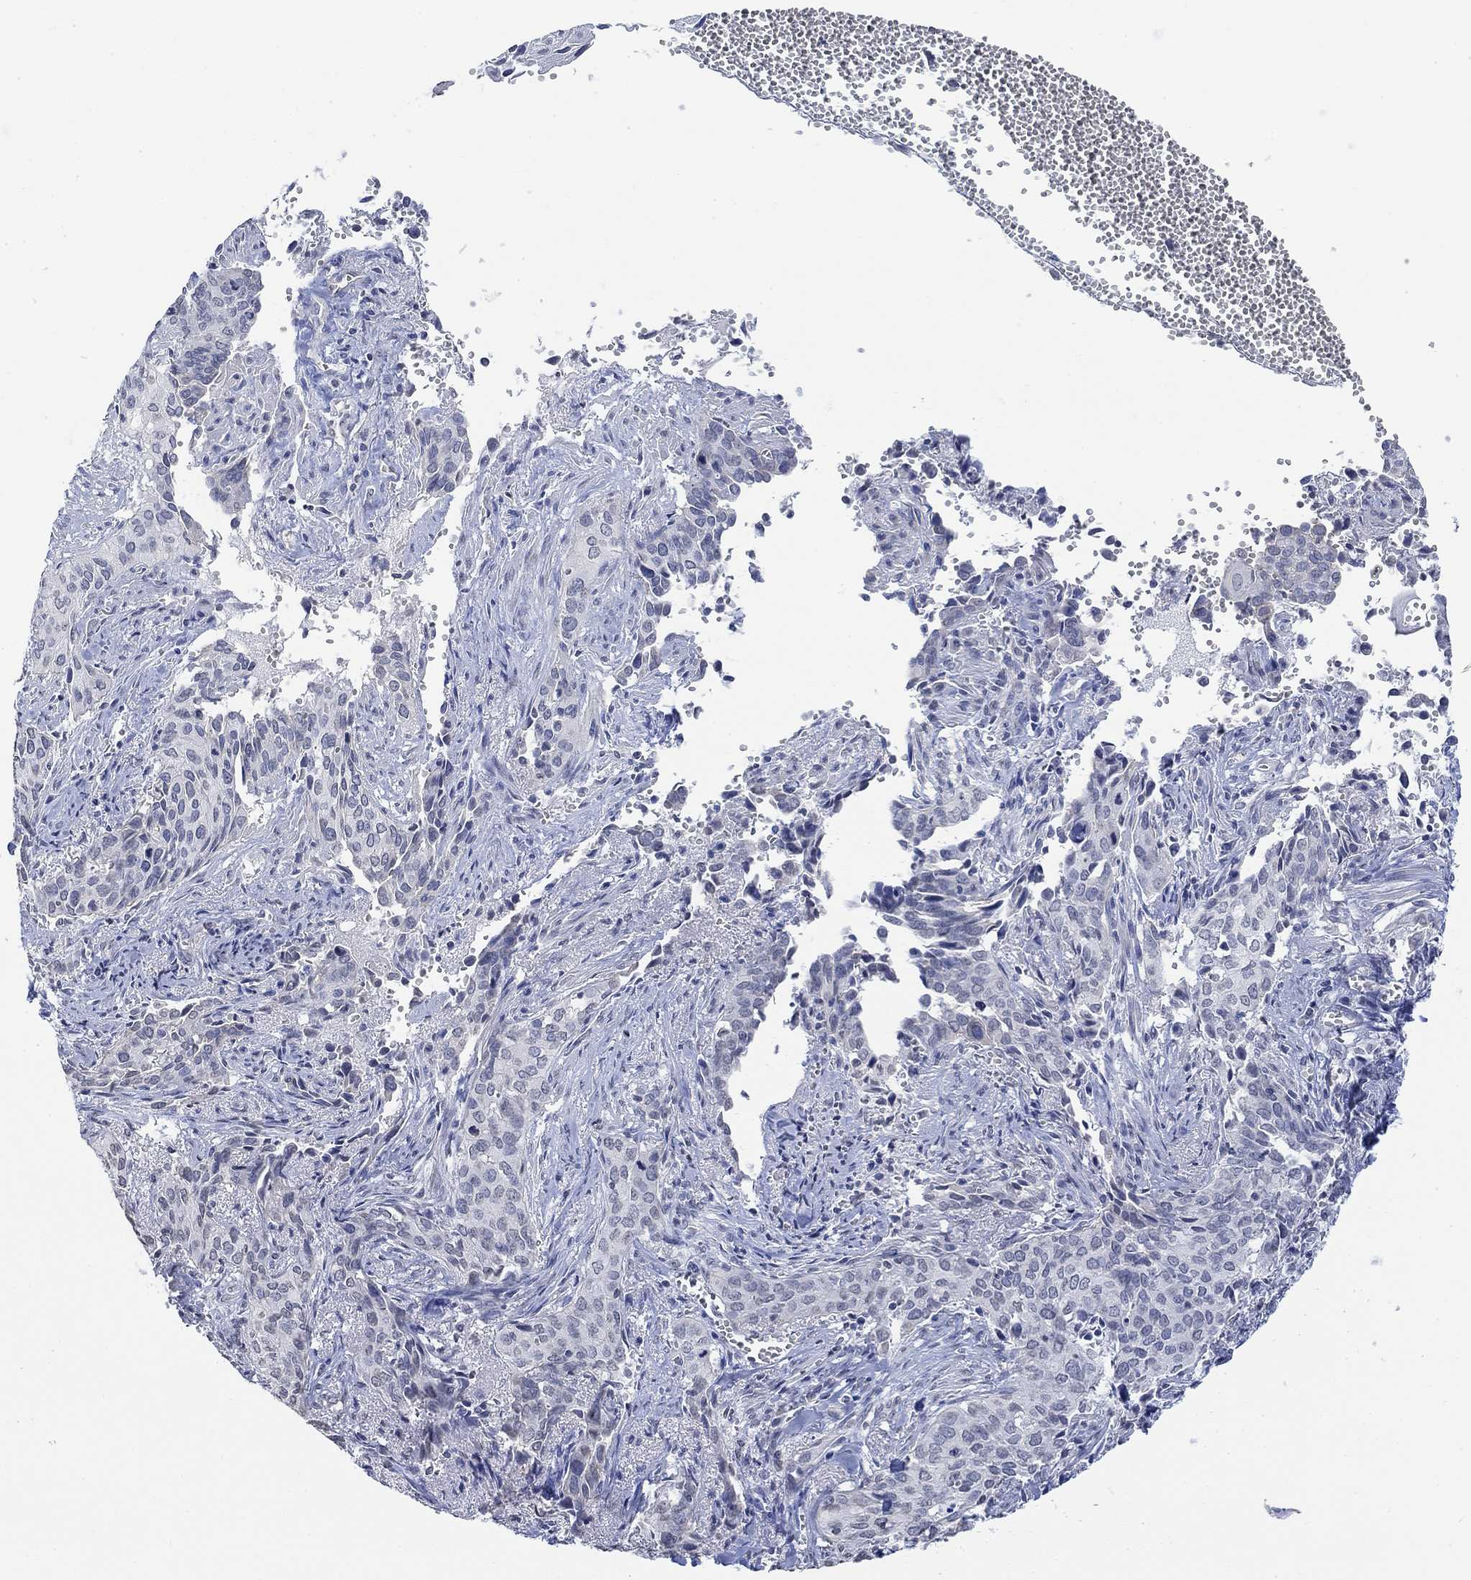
{"staining": {"intensity": "negative", "quantity": "none", "location": "none"}, "tissue": "cervical cancer", "cell_type": "Tumor cells", "image_type": "cancer", "snomed": [{"axis": "morphology", "description": "Squamous cell carcinoma, NOS"}, {"axis": "topography", "description": "Cervix"}], "caption": "DAB (3,3'-diaminobenzidine) immunohistochemical staining of human cervical squamous cell carcinoma displays no significant staining in tumor cells.", "gene": "TMEM255A", "patient": {"sex": "female", "age": 29}}